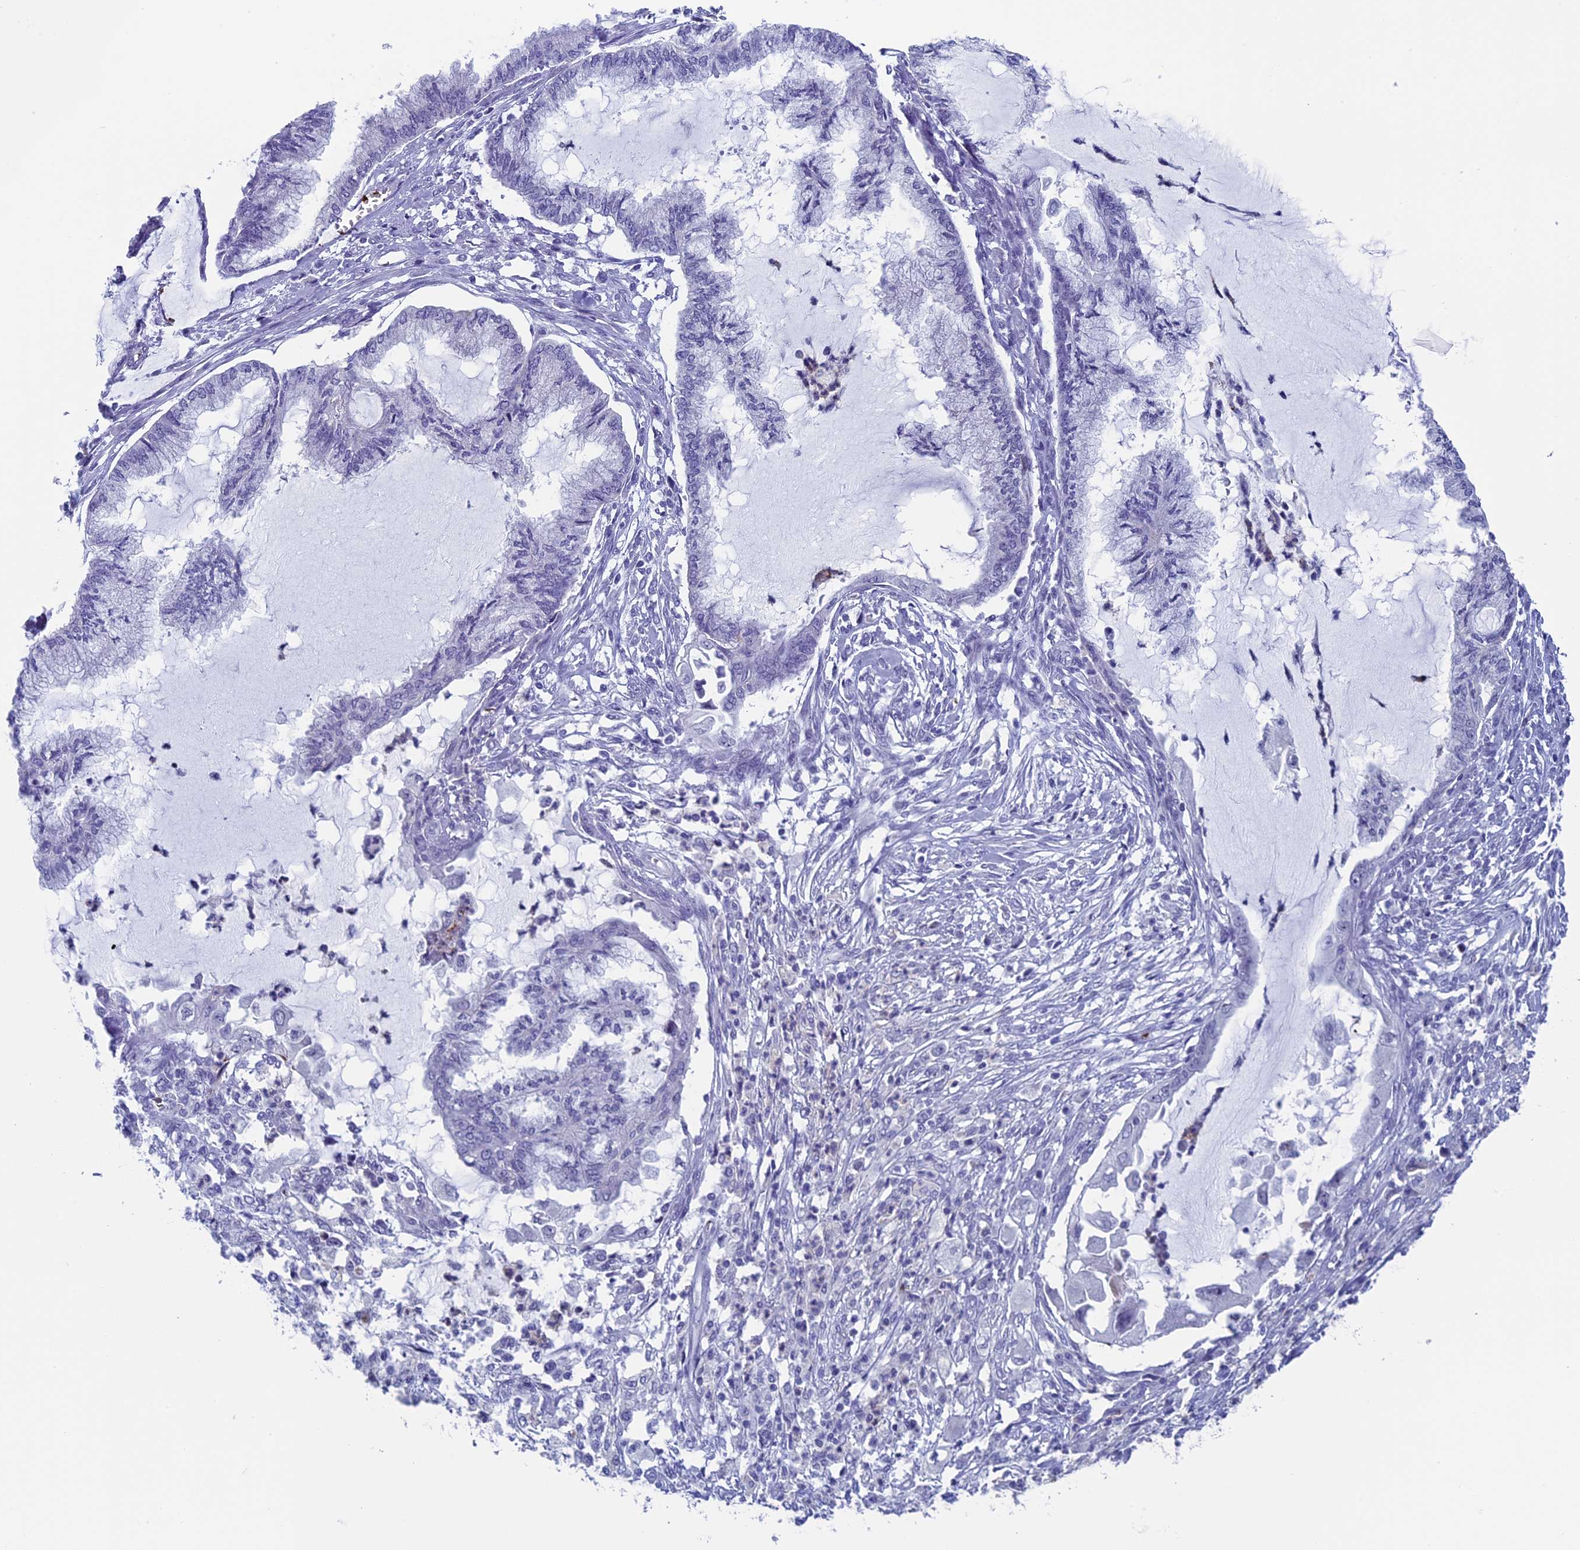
{"staining": {"intensity": "negative", "quantity": "none", "location": "none"}, "tissue": "endometrial cancer", "cell_type": "Tumor cells", "image_type": "cancer", "snomed": [{"axis": "morphology", "description": "Adenocarcinoma, NOS"}, {"axis": "topography", "description": "Endometrium"}], "caption": "Endometrial adenocarcinoma stained for a protein using IHC reveals no expression tumor cells.", "gene": "AIFM2", "patient": {"sex": "female", "age": 86}}